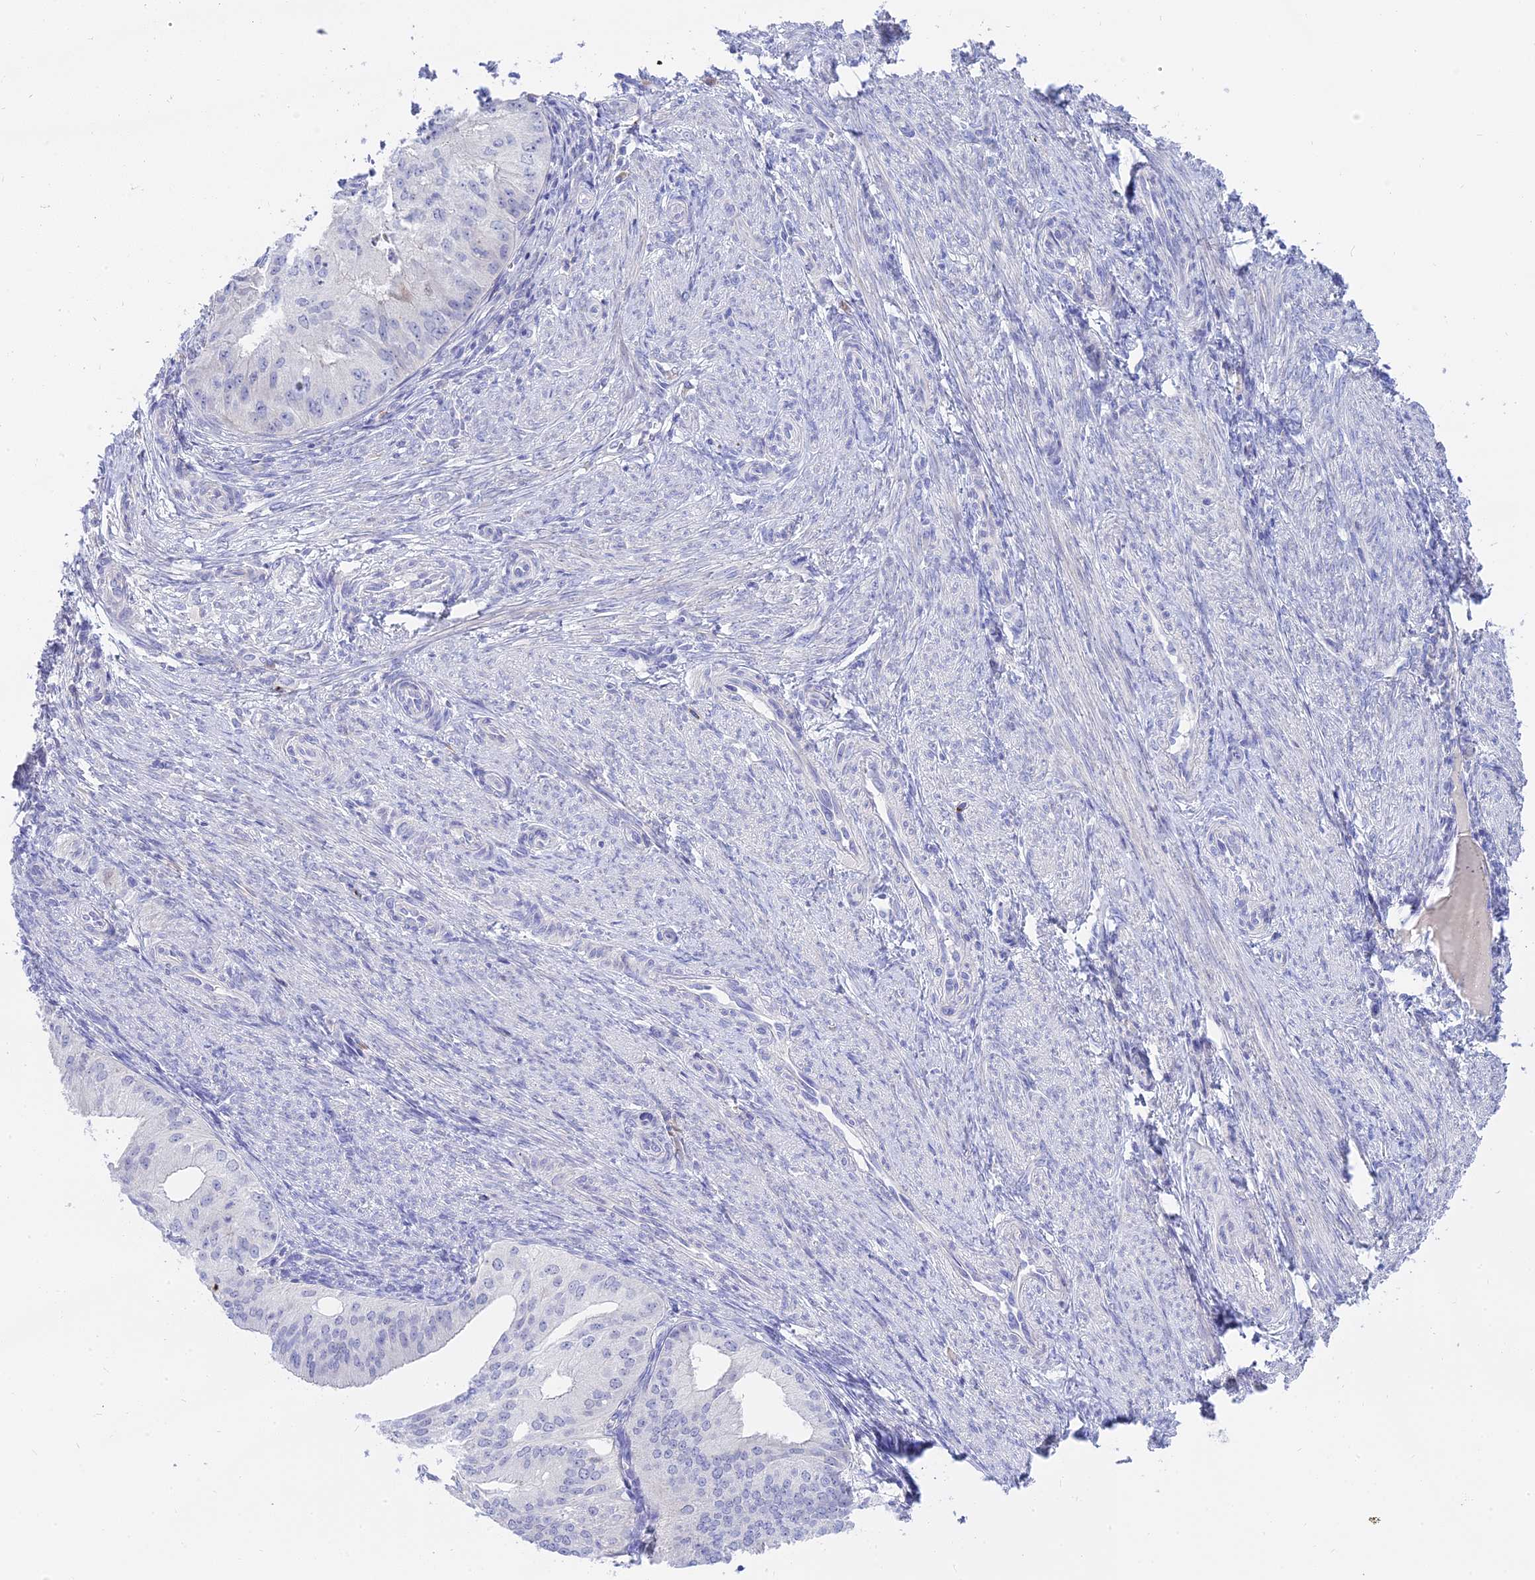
{"staining": {"intensity": "negative", "quantity": "none", "location": "none"}, "tissue": "endometrial cancer", "cell_type": "Tumor cells", "image_type": "cancer", "snomed": [{"axis": "morphology", "description": "Adenocarcinoma, NOS"}, {"axis": "topography", "description": "Endometrium"}], "caption": "Immunohistochemical staining of adenocarcinoma (endometrial) shows no significant expression in tumor cells. (Immunohistochemistry, brightfield microscopy, high magnification).", "gene": "MBD3L1", "patient": {"sex": "female", "age": 50}}